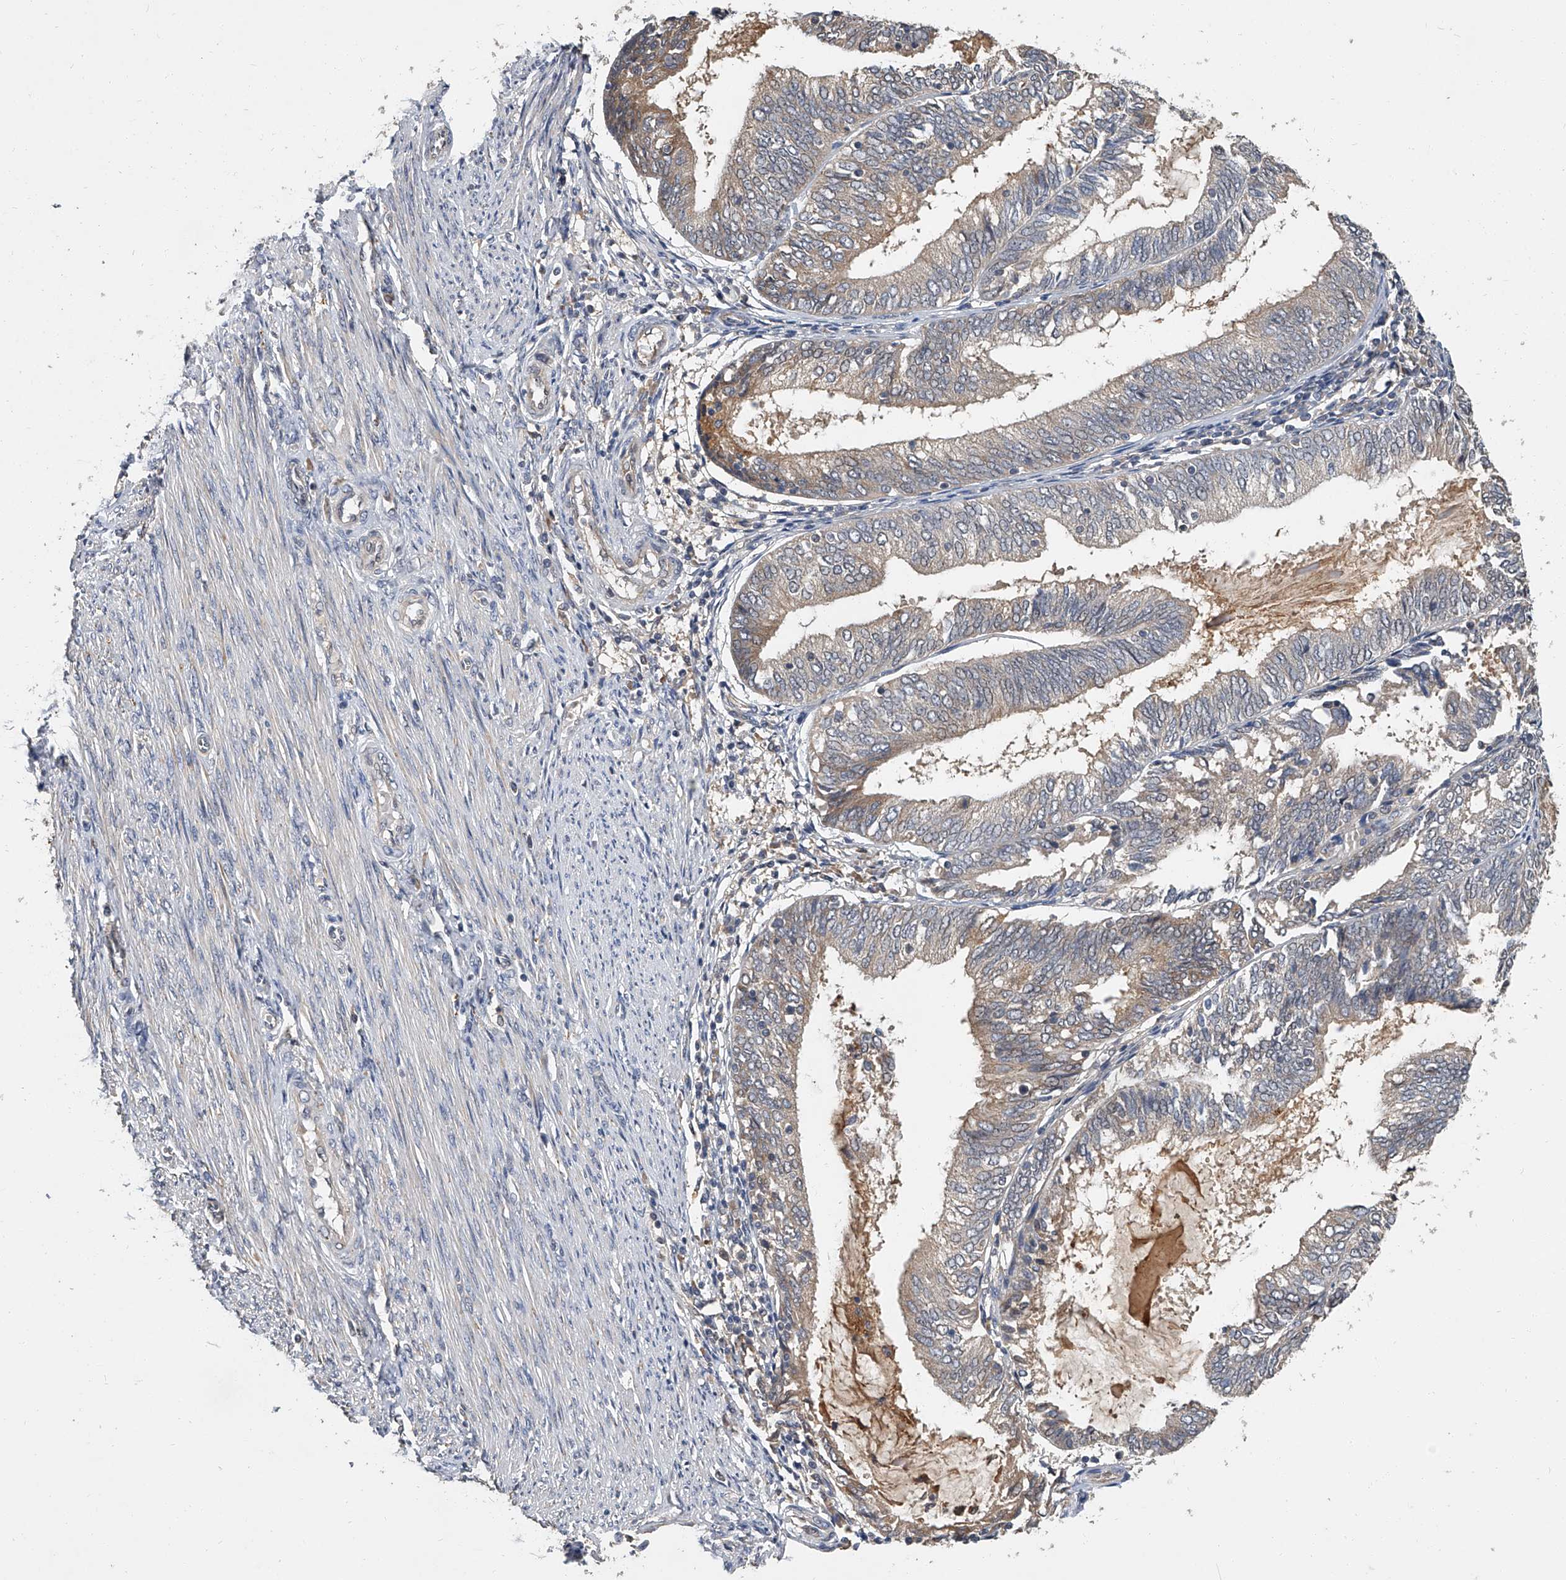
{"staining": {"intensity": "weak", "quantity": ">75%", "location": "cytoplasmic/membranous"}, "tissue": "endometrial cancer", "cell_type": "Tumor cells", "image_type": "cancer", "snomed": [{"axis": "morphology", "description": "Adenocarcinoma, NOS"}, {"axis": "topography", "description": "Endometrium"}], "caption": "Immunohistochemistry (IHC) staining of endometrial adenocarcinoma, which displays low levels of weak cytoplasmic/membranous expression in approximately >75% of tumor cells indicating weak cytoplasmic/membranous protein positivity. The staining was performed using DAB (3,3'-diaminobenzidine) (brown) for protein detection and nuclei were counterstained in hematoxylin (blue).", "gene": "JAG2", "patient": {"sex": "female", "age": 81}}